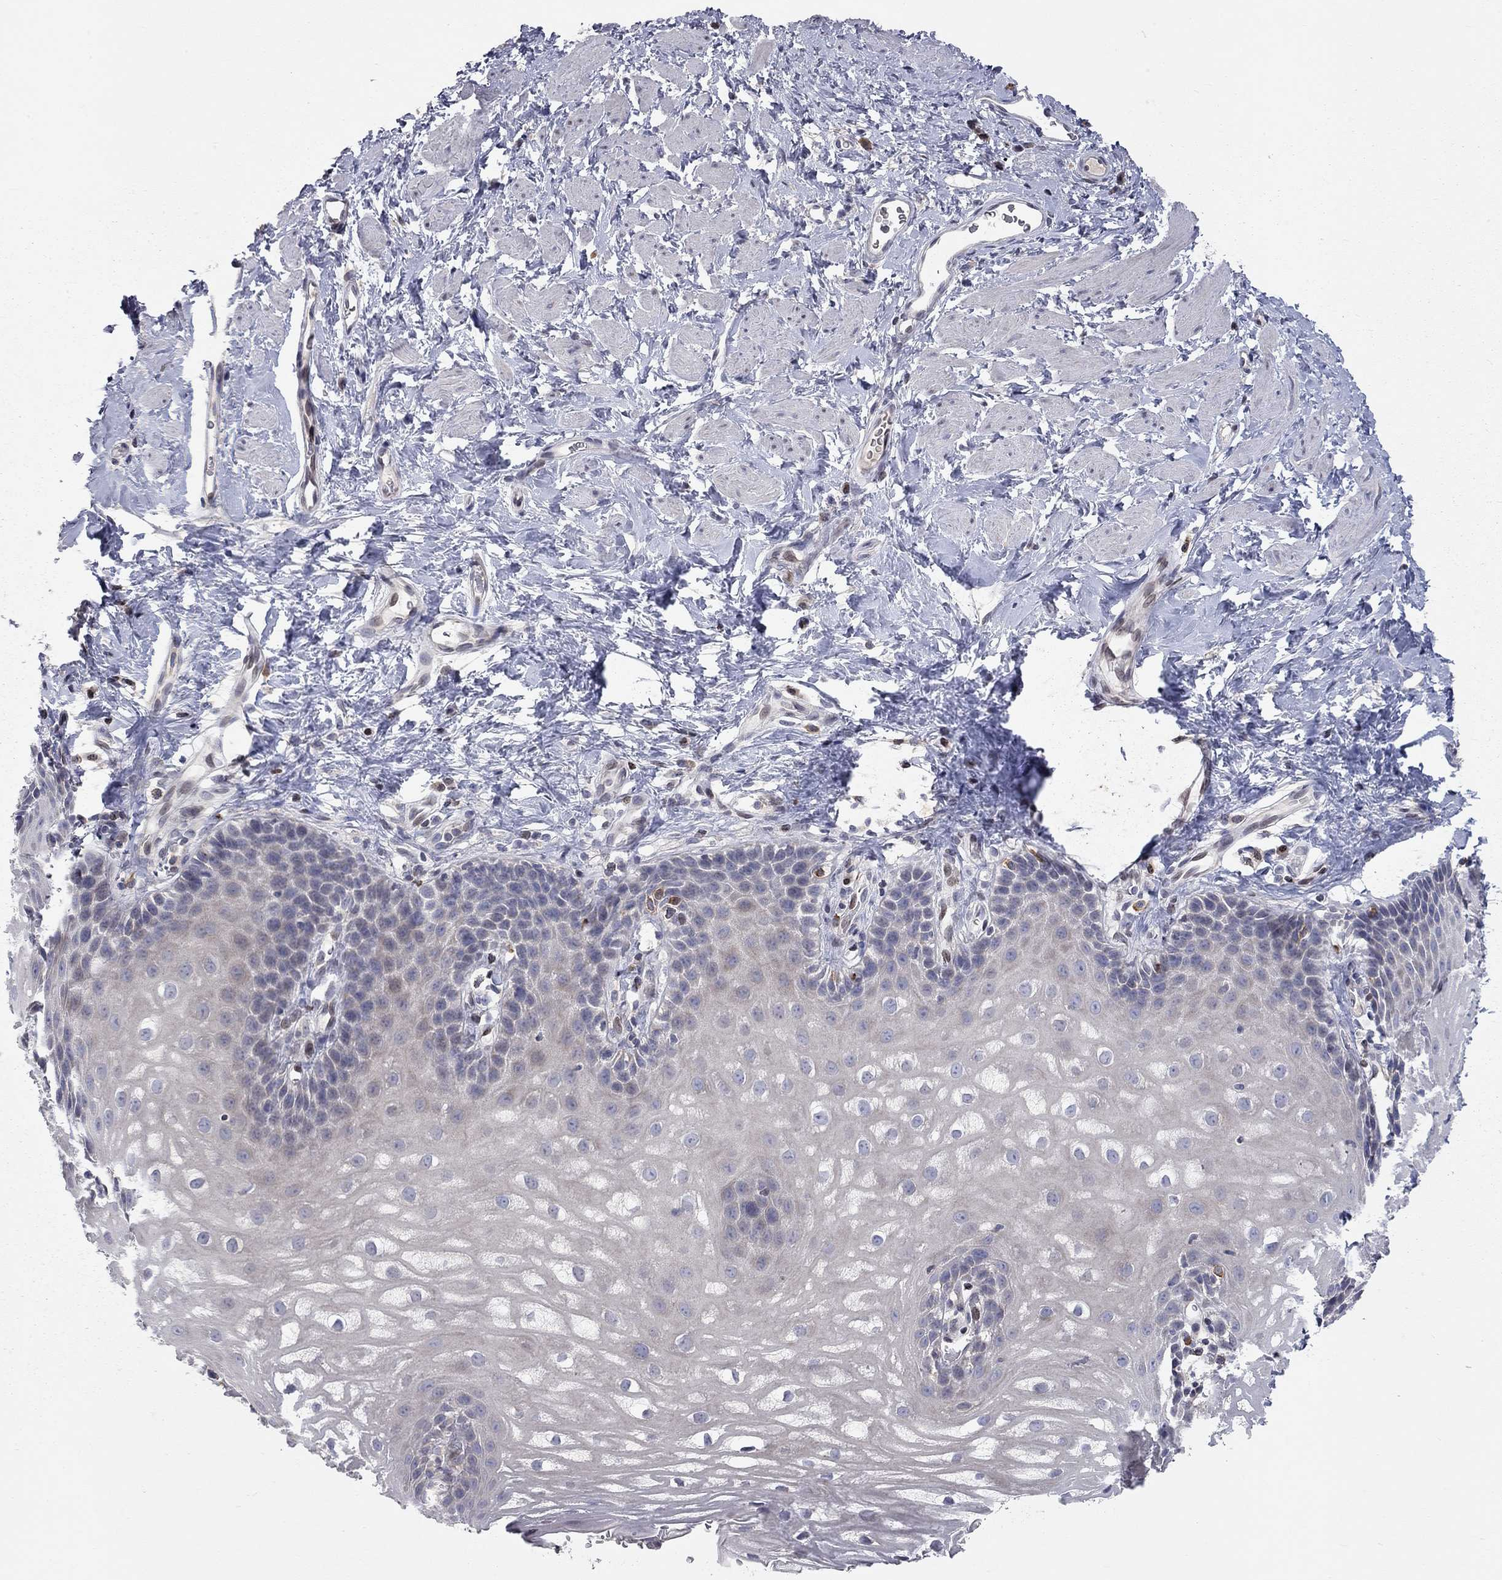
{"staining": {"intensity": "negative", "quantity": "none", "location": "none"}, "tissue": "esophagus", "cell_type": "Squamous epithelial cells", "image_type": "normal", "snomed": [{"axis": "morphology", "description": "Normal tissue, NOS"}, {"axis": "topography", "description": "Esophagus"}], "caption": "High magnification brightfield microscopy of unremarkable esophagus stained with DAB (brown) and counterstained with hematoxylin (blue): squamous epithelial cells show no significant positivity.", "gene": "ERN2", "patient": {"sex": "male", "age": 64}}